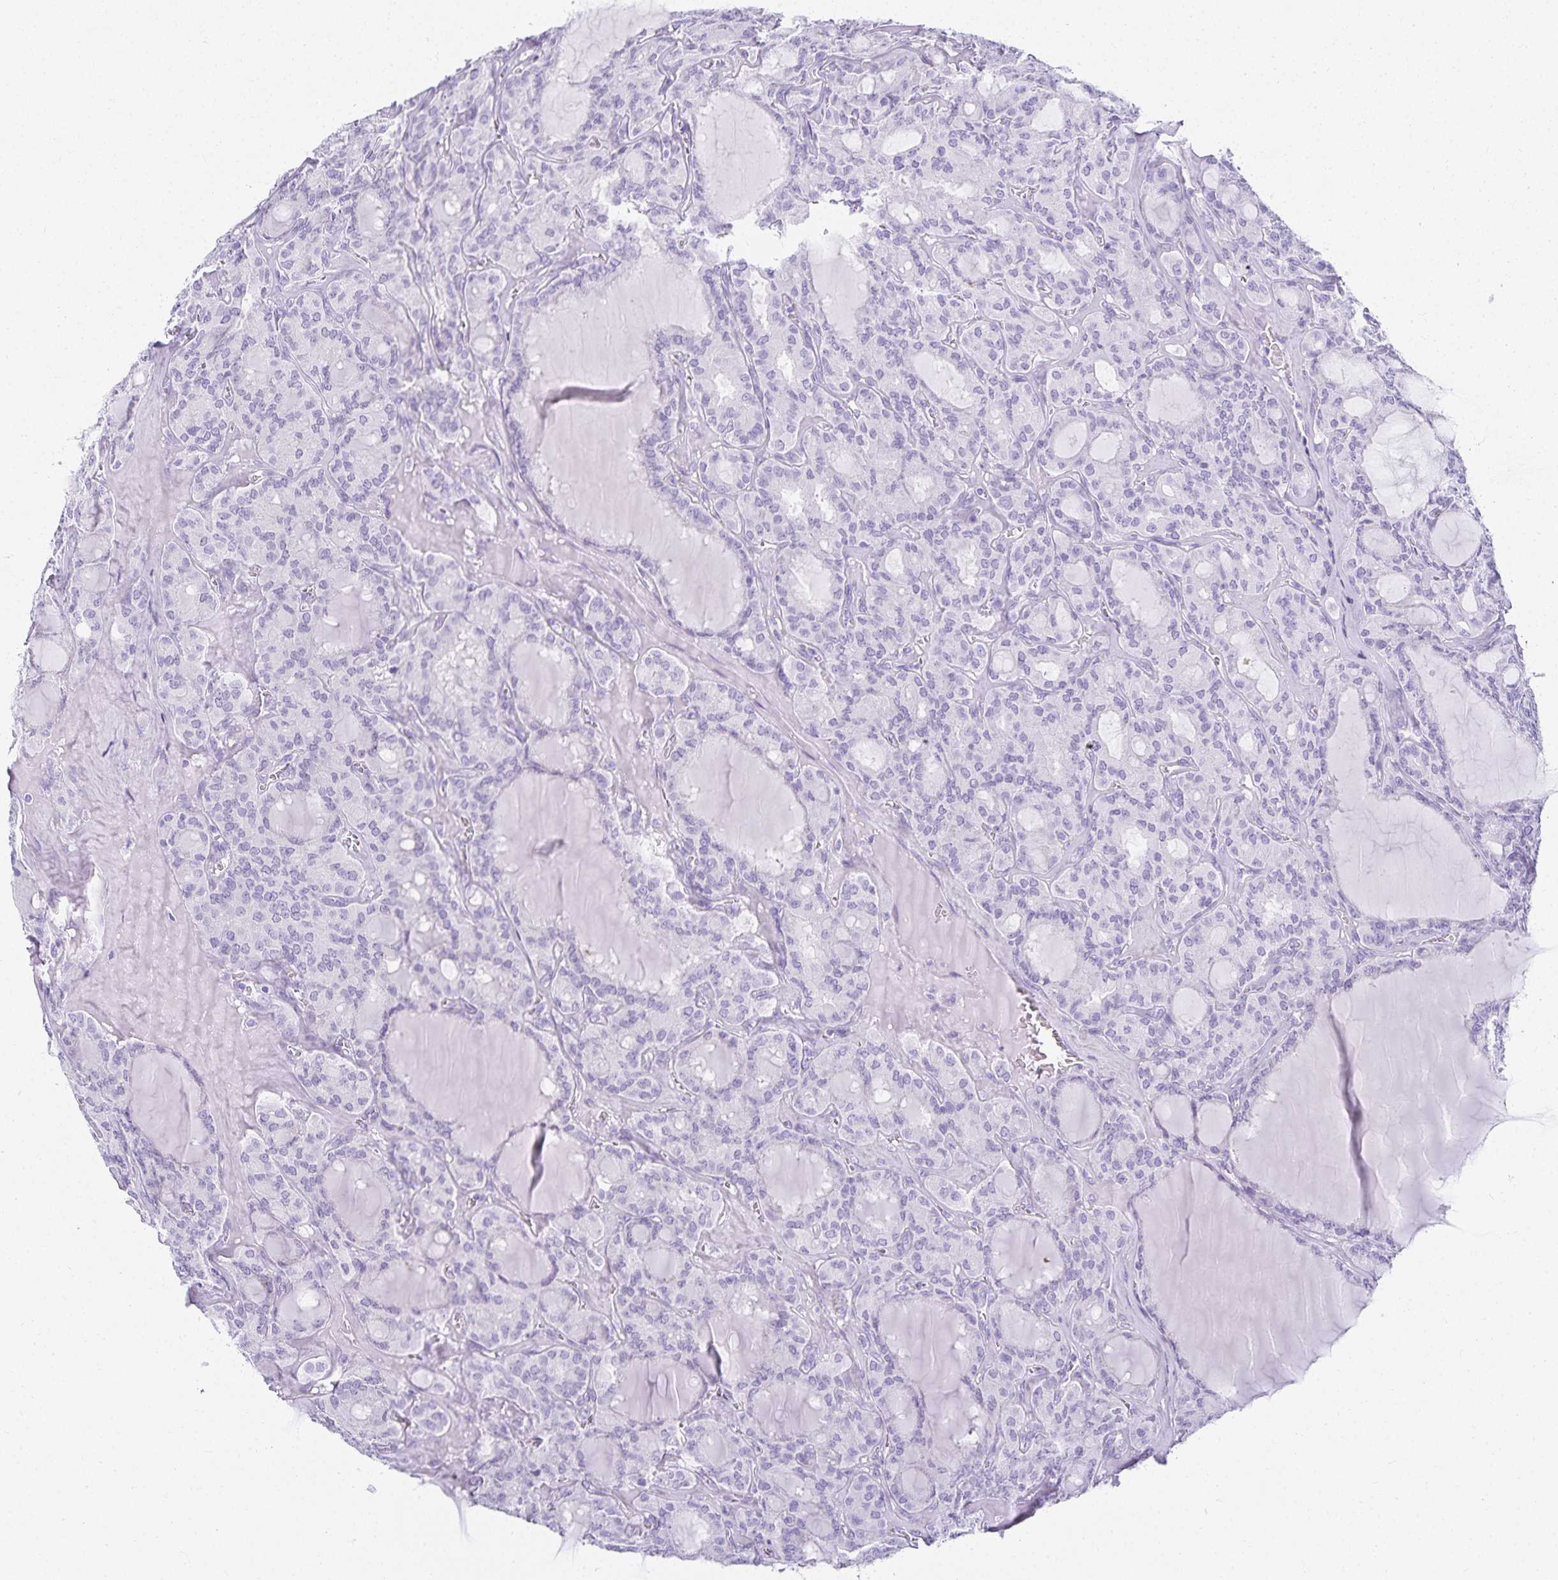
{"staining": {"intensity": "negative", "quantity": "none", "location": "none"}, "tissue": "thyroid cancer", "cell_type": "Tumor cells", "image_type": "cancer", "snomed": [{"axis": "morphology", "description": "Papillary adenocarcinoma, NOS"}, {"axis": "topography", "description": "Thyroid gland"}], "caption": "A photomicrograph of papillary adenocarcinoma (thyroid) stained for a protein displays no brown staining in tumor cells.", "gene": "GP2", "patient": {"sex": "male", "age": 87}}